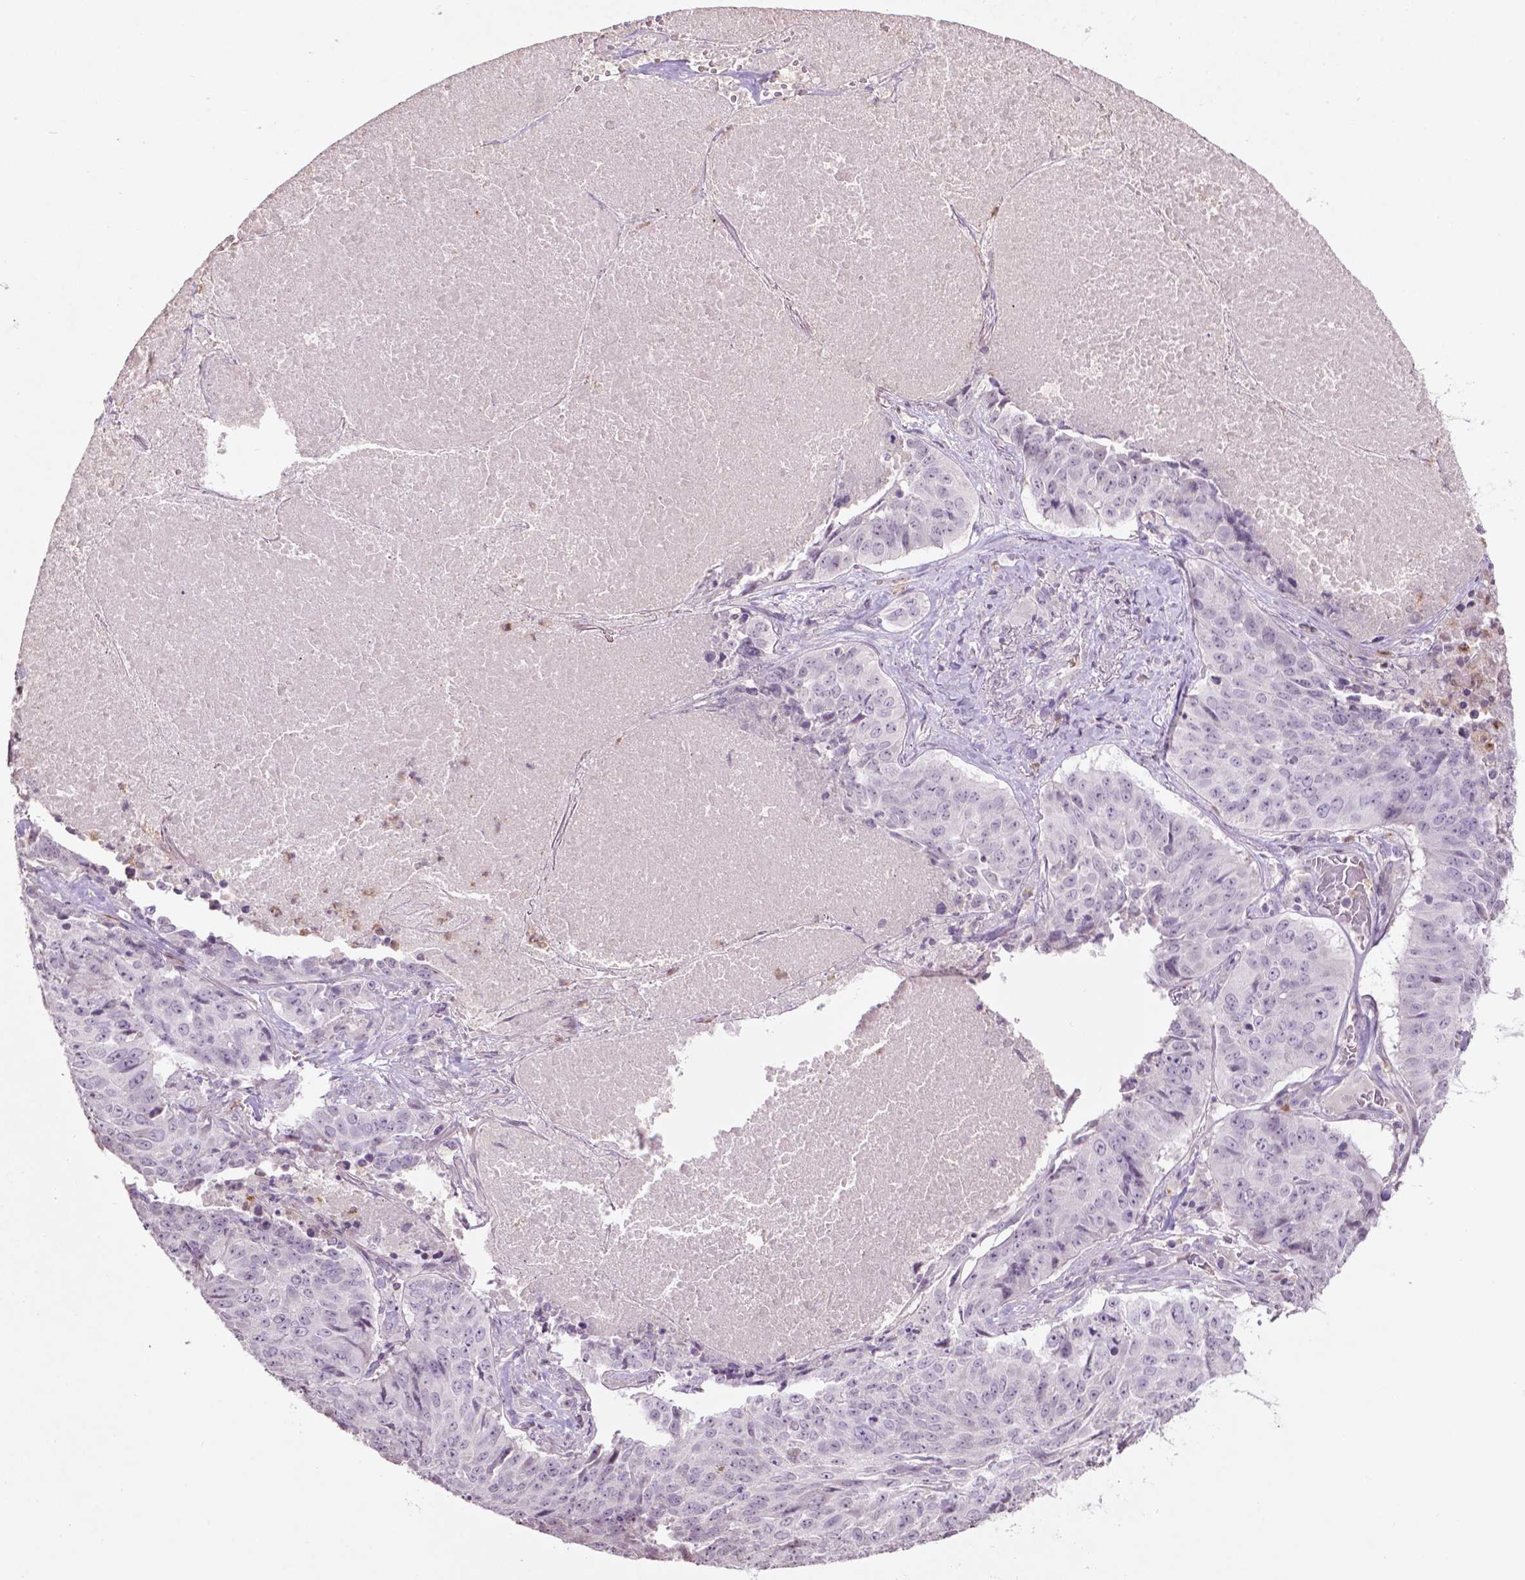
{"staining": {"intensity": "negative", "quantity": "none", "location": "none"}, "tissue": "lung cancer", "cell_type": "Tumor cells", "image_type": "cancer", "snomed": [{"axis": "morphology", "description": "Normal tissue, NOS"}, {"axis": "morphology", "description": "Squamous cell carcinoma, NOS"}, {"axis": "topography", "description": "Bronchus"}, {"axis": "topography", "description": "Lung"}], "caption": "DAB immunohistochemical staining of human squamous cell carcinoma (lung) reveals no significant expression in tumor cells.", "gene": "NTNG2", "patient": {"sex": "male", "age": 64}}